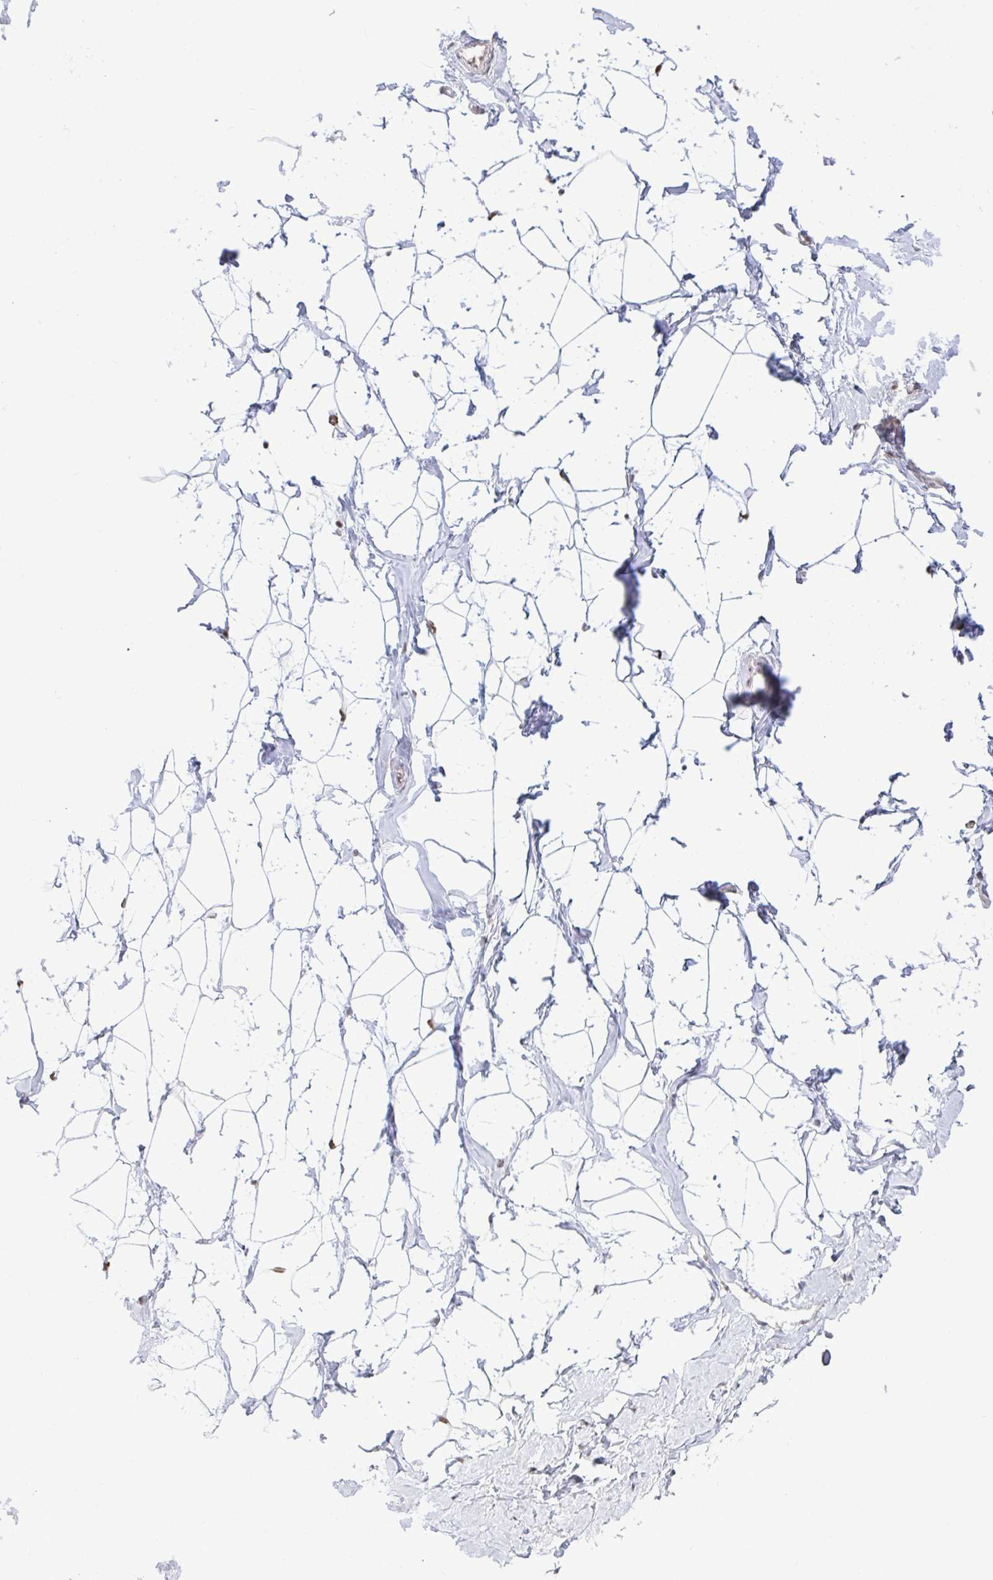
{"staining": {"intensity": "moderate", "quantity": ">75%", "location": "nuclear"}, "tissue": "breast", "cell_type": "Adipocytes", "image_type": "normal", "snomed": [{"axis": "morphology", "description": "Normal tissue, NOS"}, {"axis": "topography", "description": "Breast"}], "caption": "An image of breast stained for a protein displays moderate nuclear brown staining in adipocytes. (DAB = brown stain, brightfield microscopy at high magnification).", "gene": "PUF60", "patient": {"sex": "female", "age": 32}}